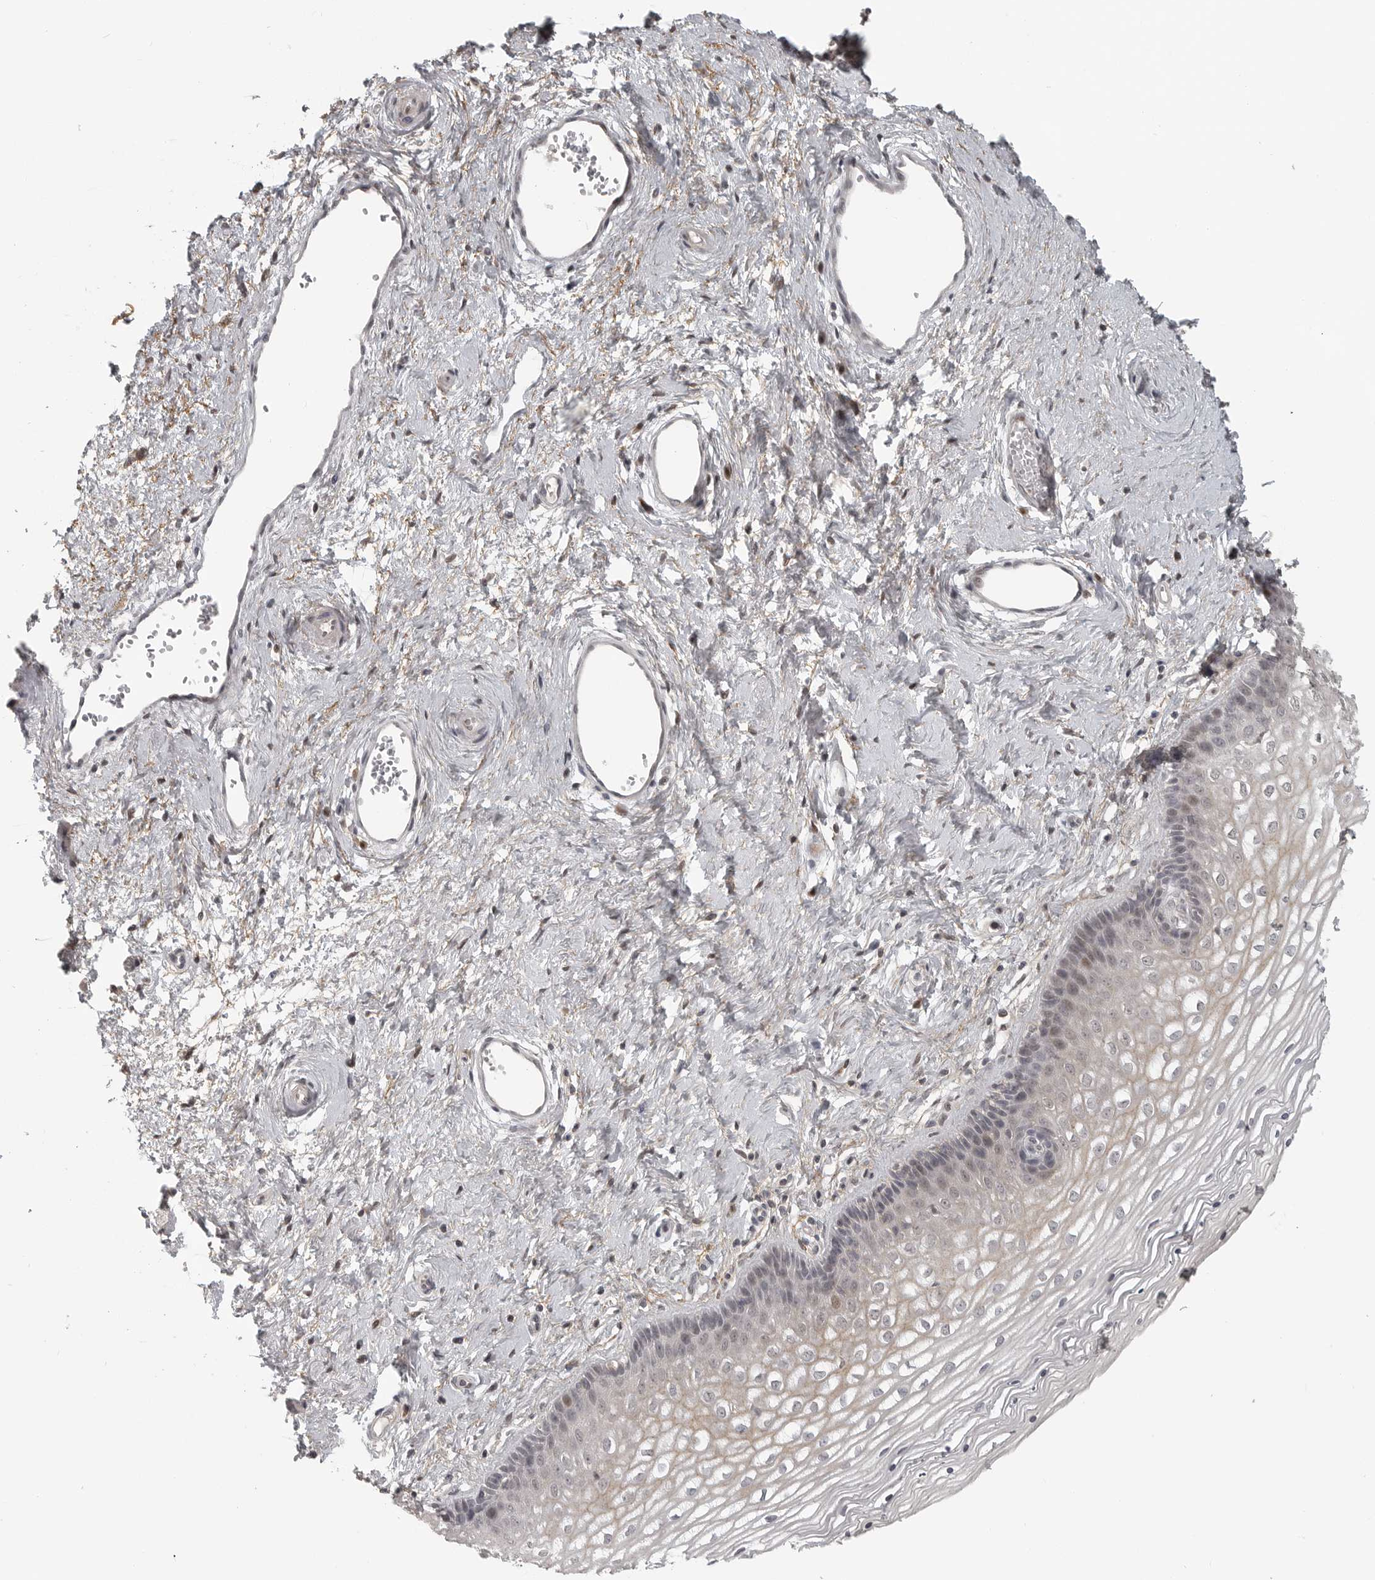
{"staining": {"intensity": "weak", "quantity": "25%-75%", "location": "nuclear"}, "tissue": "vagina", "cell_type": "Squamous epithelial cells", "image_type": "normal", "snomed": [{"axis": "morphology", "description": "Normal tissue, NOS"}, {"axis": "topography", "description": "Vagina"}], "caption": "Immunohistochemistry (IHC) (DAB) staining of unremarkable human vagina exhibits weak nuclear protein staining in approximately 25%-75% of squamous epithelial cells.", "gene": "UROD", "patient": {"sex": "female", "age": 46}}